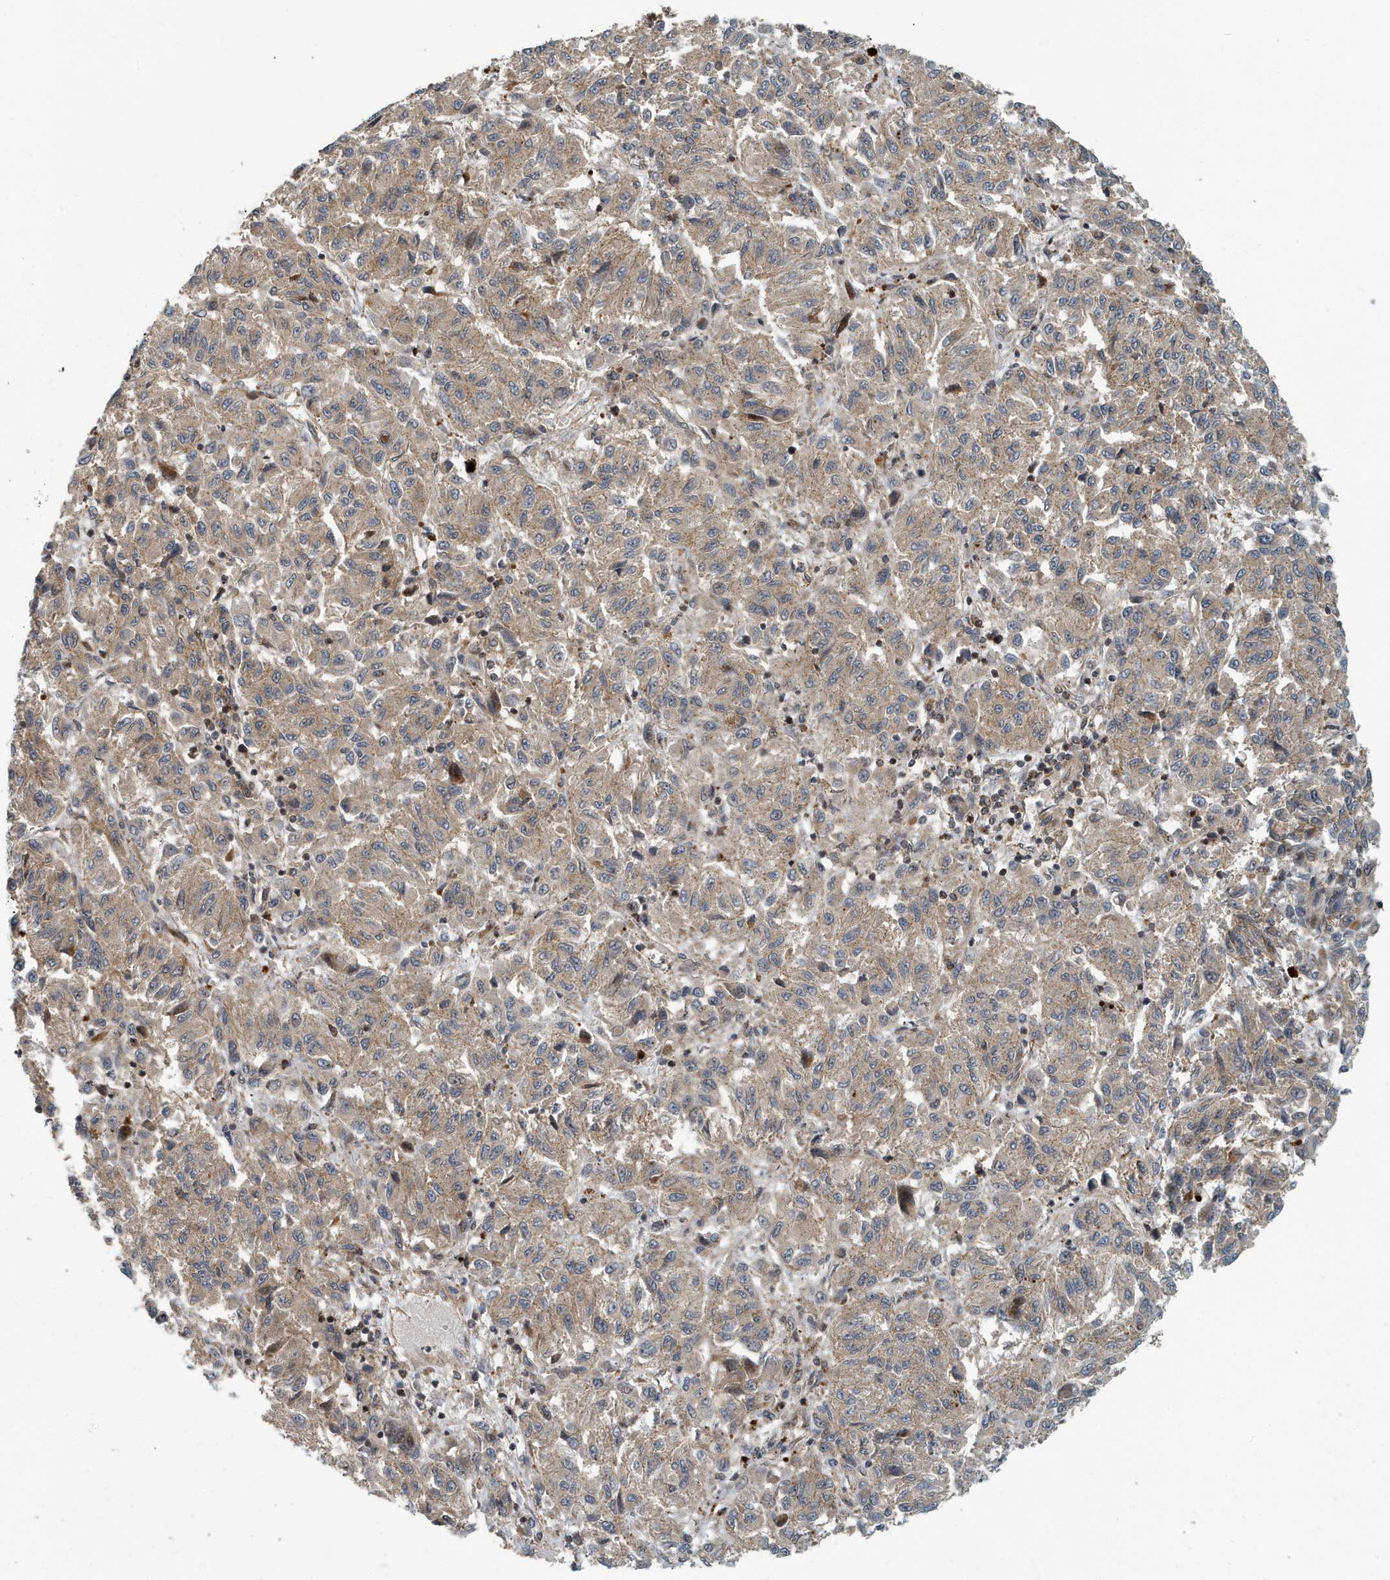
{"staining": {"intensity": "weak", "quantity": ">75%", "location": "cytoplasmic/membranous"}, "tissue": "melanoma", "cell_type": "Tumor cells", "image_type": "cancer", "snomed": [{"axis": "morphology", "description": "Malignant melanoma, Metastatic site"}, {"axis": "topography", "description": "Lung"}], "caption": "The immunohistochemical stain shows weak cytoplasmic/membranous staining in tumor cells of melanoma tissue.", "gene": "KIF15", "patient": {"sex": "male", "age": 64}}